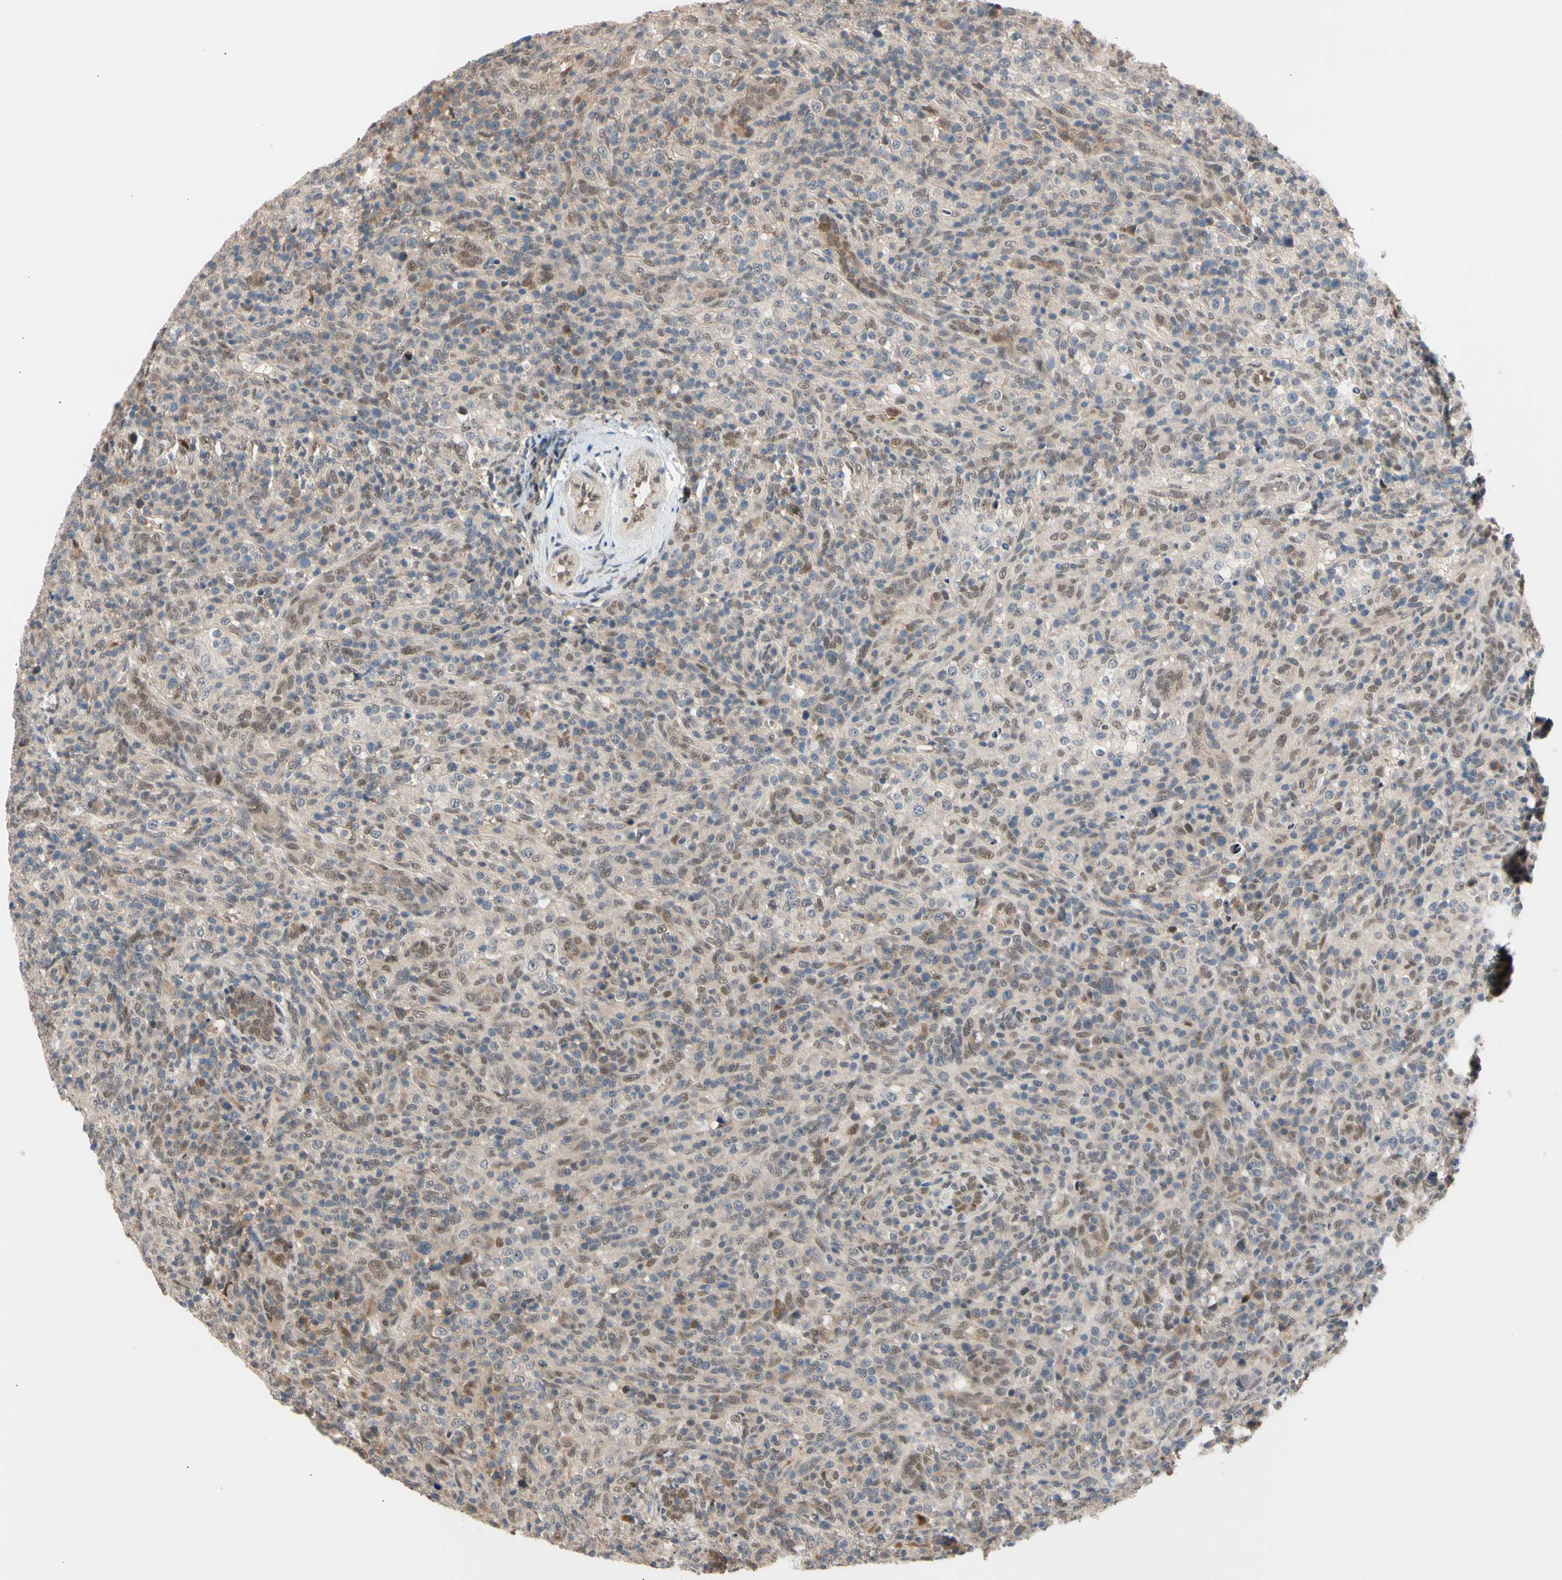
{"staining": {"intensity": "weak", "quantity": "25%-75%", "location": "cytoplasmic/membranous,nuclear"}, "tissue": "lymphoma", "cell_type": "Tumor cells", "image_type": "cancer", "snomed": [{"axis": "morphology", "description": "Malignant lymphoma, non-Hodgkin's type, High grade"}, {"axis": "topography", "description": "Lymph node"}], "caption": "Immunohistochemical staining of lymphoma shows weak cytoplasmic/membranous and nuclear protein expression in approximately 25%-75% of tumor cells. (DAB IHC with brightfield microscopy, high magnification).", "gene": "NGEF", "patient": {"sex": "female", "age": 76}}